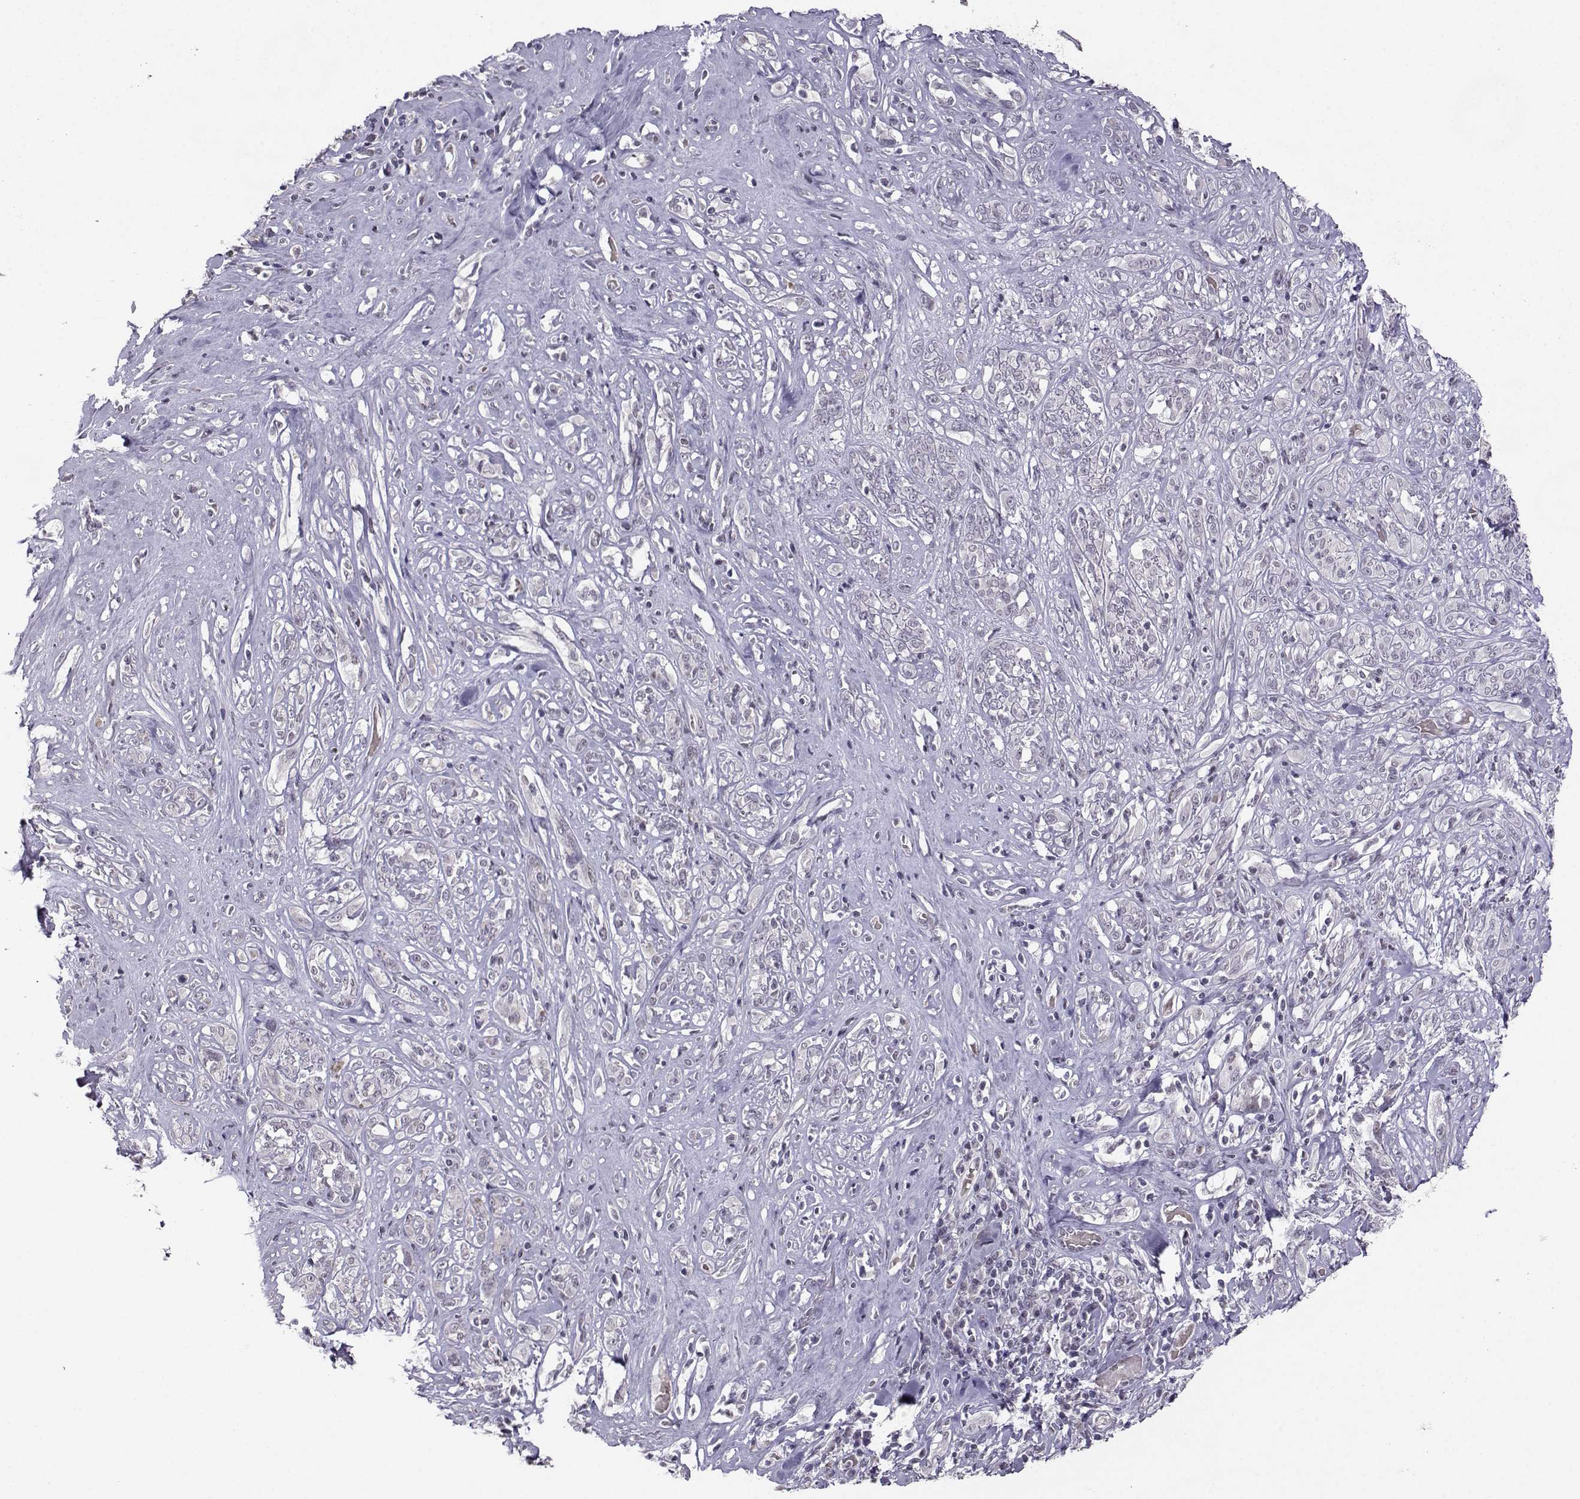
{"staining": {"intensity": "negative", "quantity": "none", "location": "none"}, "tissue": "melanoma", "cell_type": "Tumor cells", "image_type": "cancer", "snomed": [{"axis": "morphology", "description": "Malignant melanoma, NOS"}, {"axis": "topography", "description": "Skin"}], "caption": "Photomicrograph shows no protein staining in tumor cells of melanoma tissue.", "gene": "LIN28A", "patient": {"sex": "female", "age": 91}}